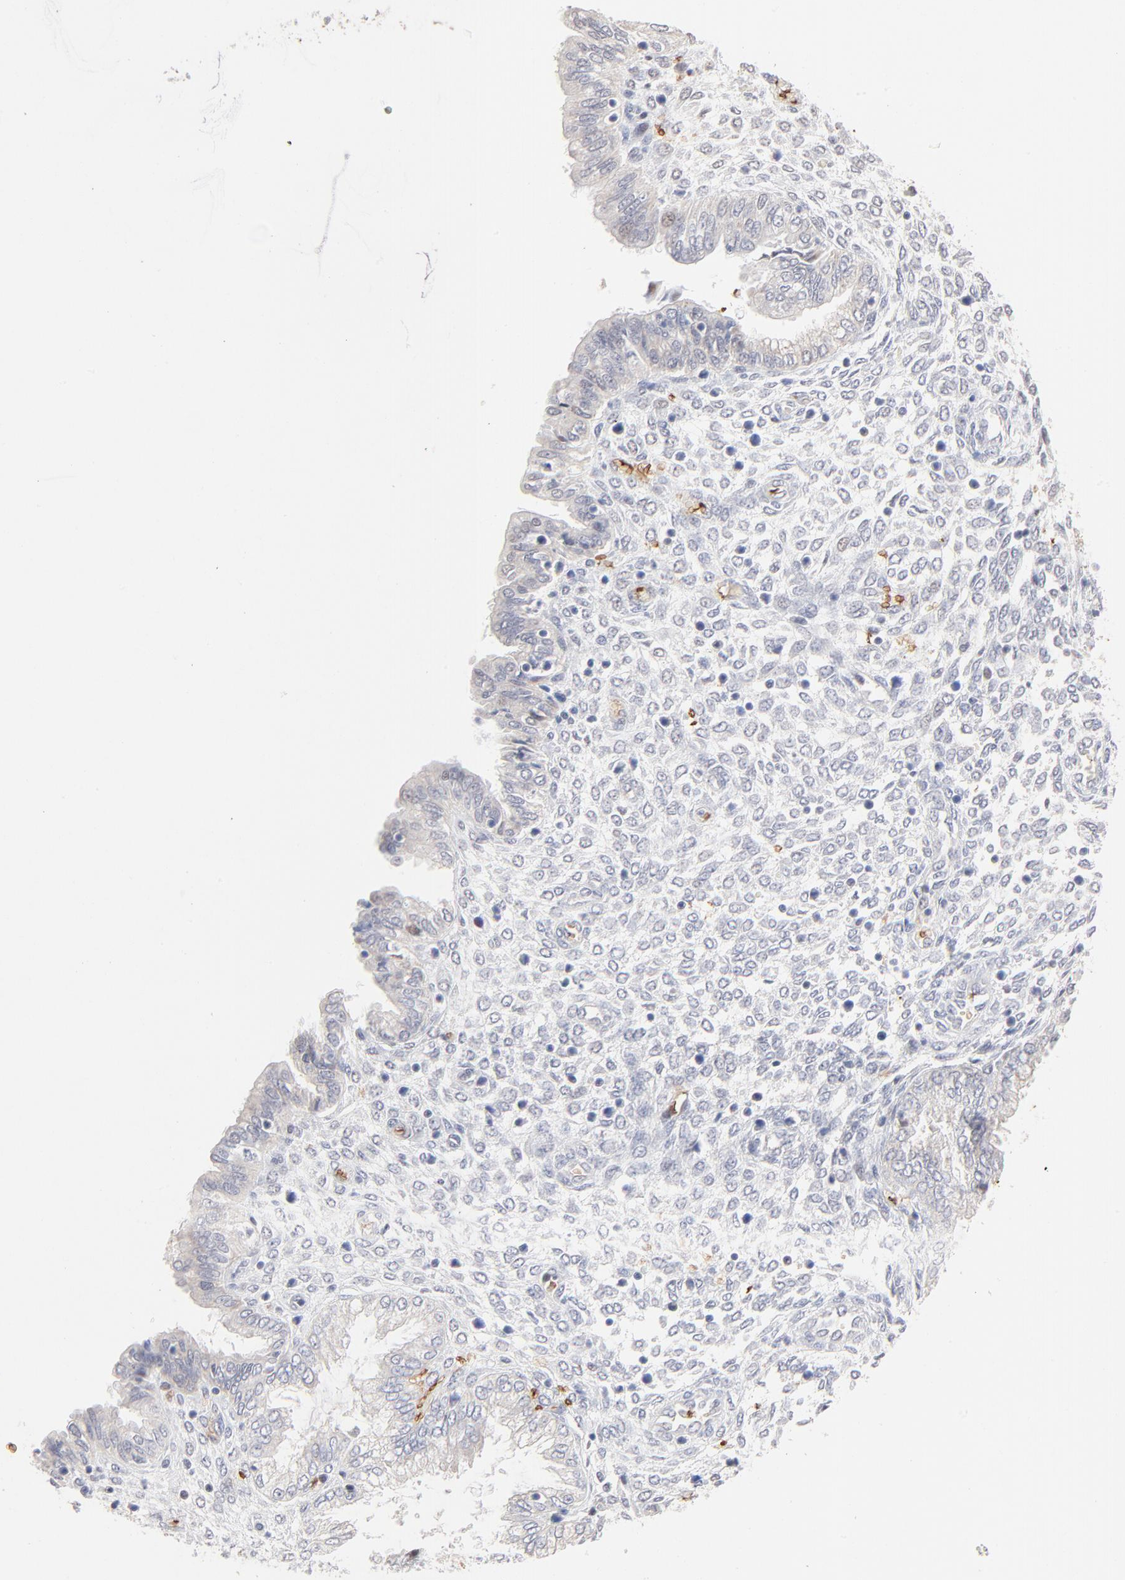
{"staining": {"intensity": "negative", "quantity": "none", "location": "none"}, "tissue": "endometrium", "cell_type": "Cells in endometrial stroma", "image_type": "normal", "snomed": [{"axis": "morphology", "description": "Normal tissue, NOS"}, {"axis": "topography", "description": "Endometrium"}], "caption": "This is a micrograph of immunohistochemistry (IHC) staining of normal endometrium, which shows no staining in cells in endometrial stroma.", "gene": "SPTB", "patient": {"sex": "female", "age": 33}}